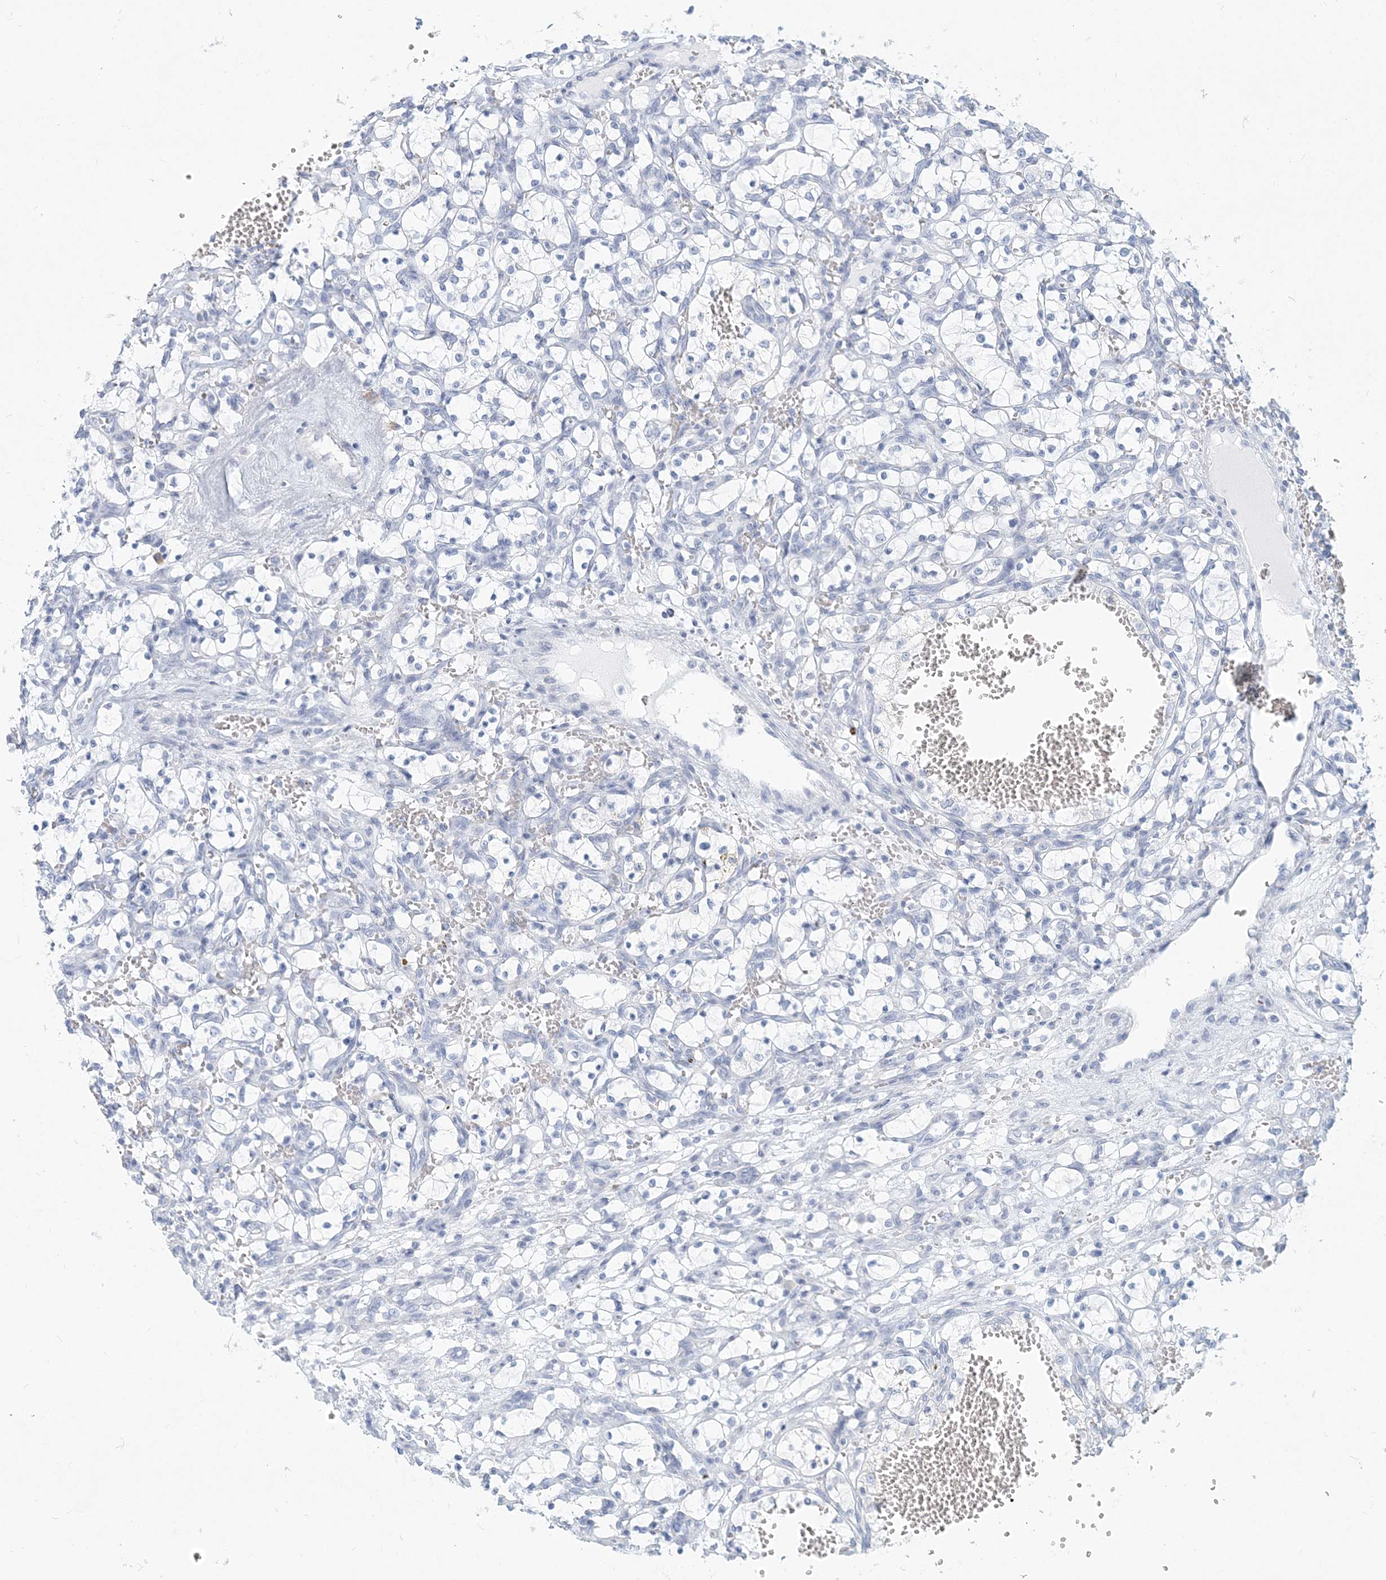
{"staining": {"intensity": "negative", "quantity": "none", "location": "none"}, "tissue": "renal cancer", "cell_type": "Tumor cells", "image_type": "cancer", "snomed": [{"axis": "morphology", "description": "Adenocarcinoma, NOS"}, {"axis": "topography", "description": "Kidney"}], "caption": "Immunohistochemistry photomicrograph of neoplastic tissue: human renal adenocarcinoma stained with DAB (3,3'-diaminobenzidine) demonstrates no significant protein staining in tumor cells. The staining was performed using DAB to visualize the protein expression in brown, while the nuclei were stained in blue with hematoxylin (Magnification: 20x).", "gene": "CSN1S1", "patient": {"sex": "female", "age": 69}}